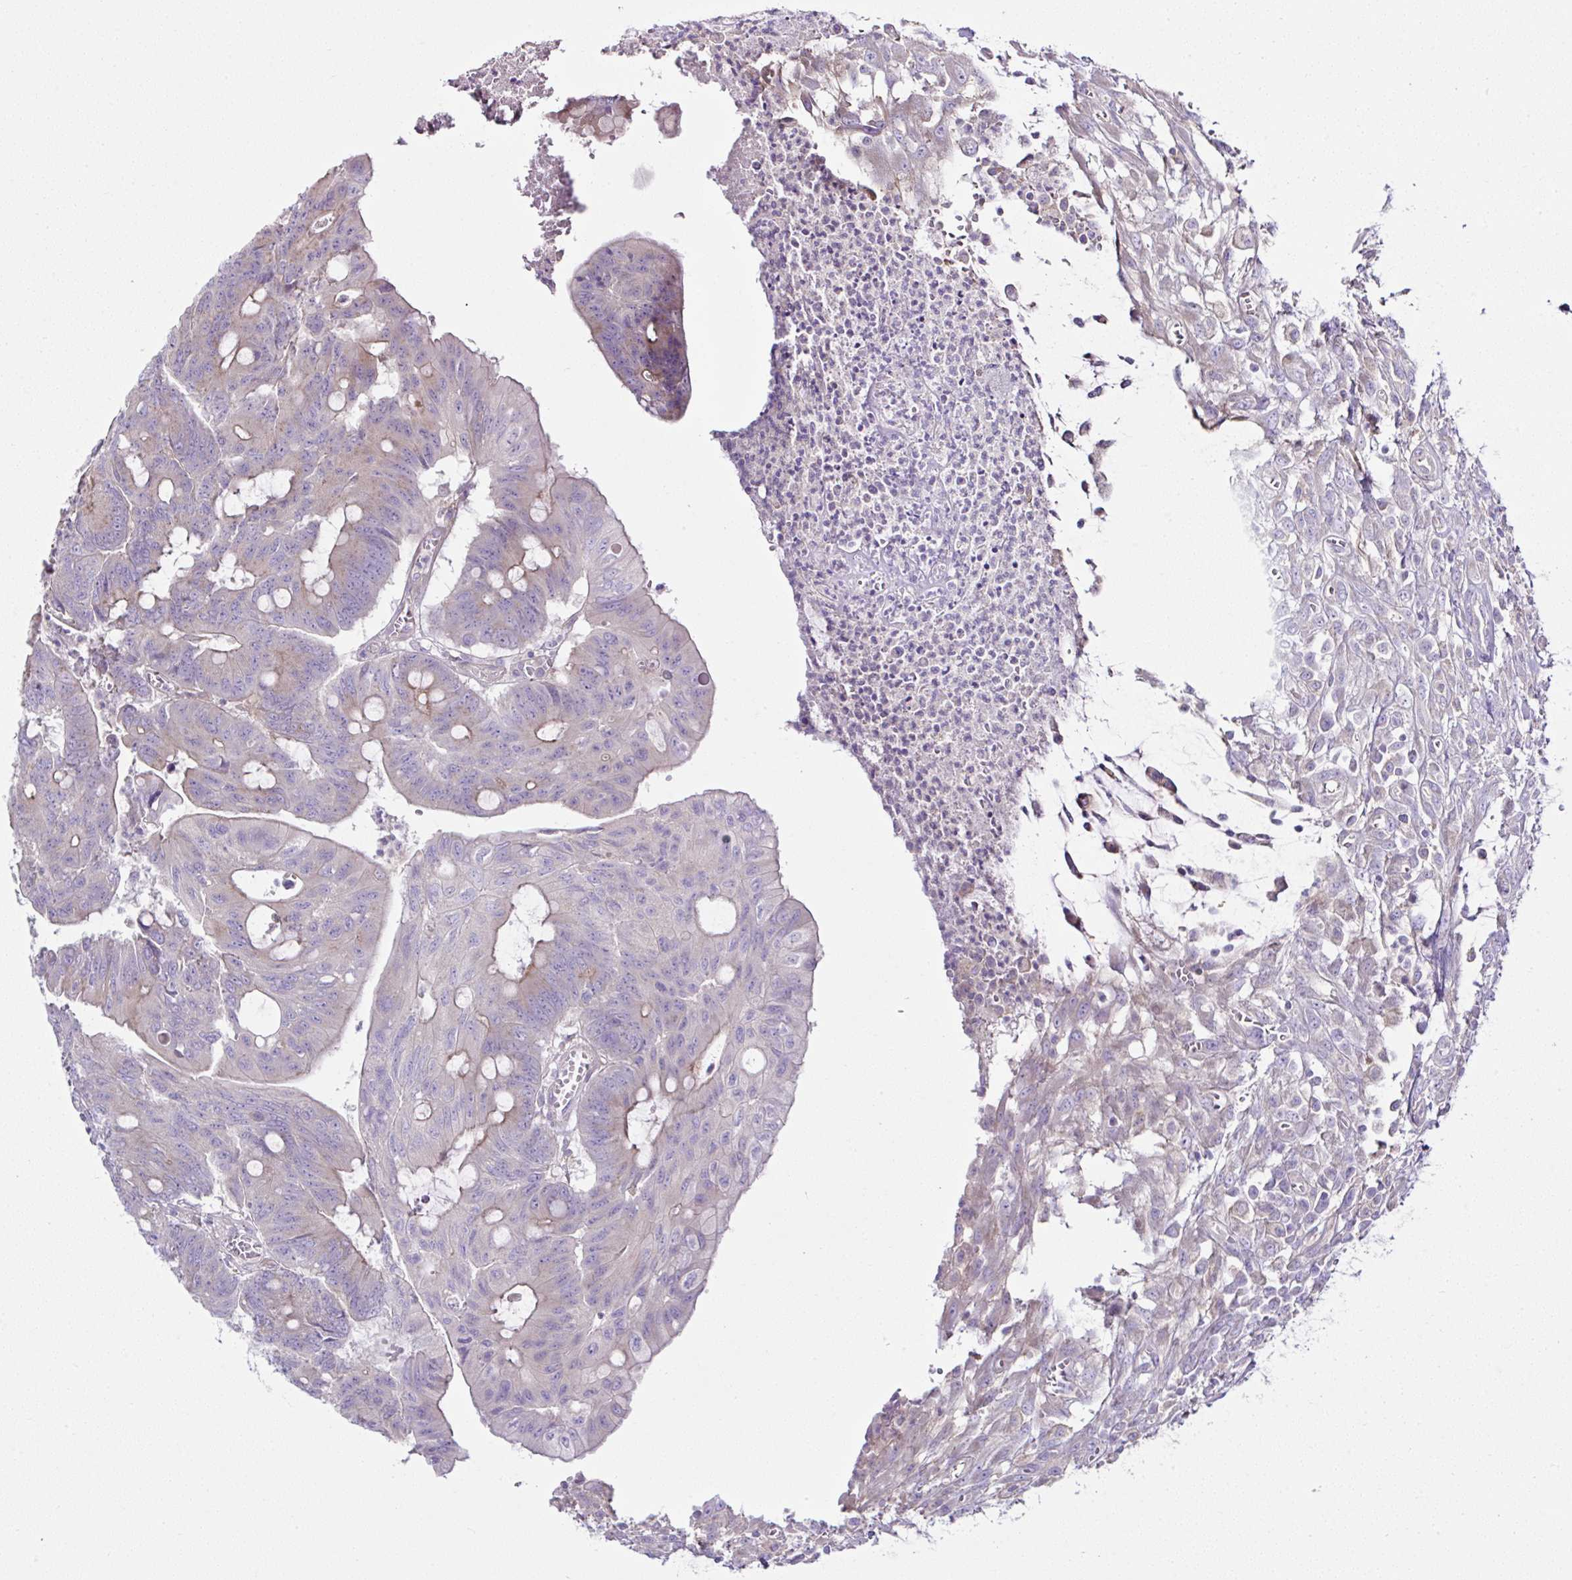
{"staining": {"intensity": "weak", "quantity": "<25%", "location": "cytoplasmic/membranous"}, "tissue": "colorectal cancer", "cell_type": "Tumor cells", "image_type": "cancer", "snomed": [{"axis": "morphology", "description": "Adenocarcinoma, NOS"}, {"axis": "topography", "description": "Colon"}], "caption": "High power microscopy histopathology image of an immunohistochemistry (IHC) micrograph of colorectal cancer, revealing no significant positivity in tumor cells.", "gene": "OR4P4", "patient": {"sex": "male", "age": 65}}